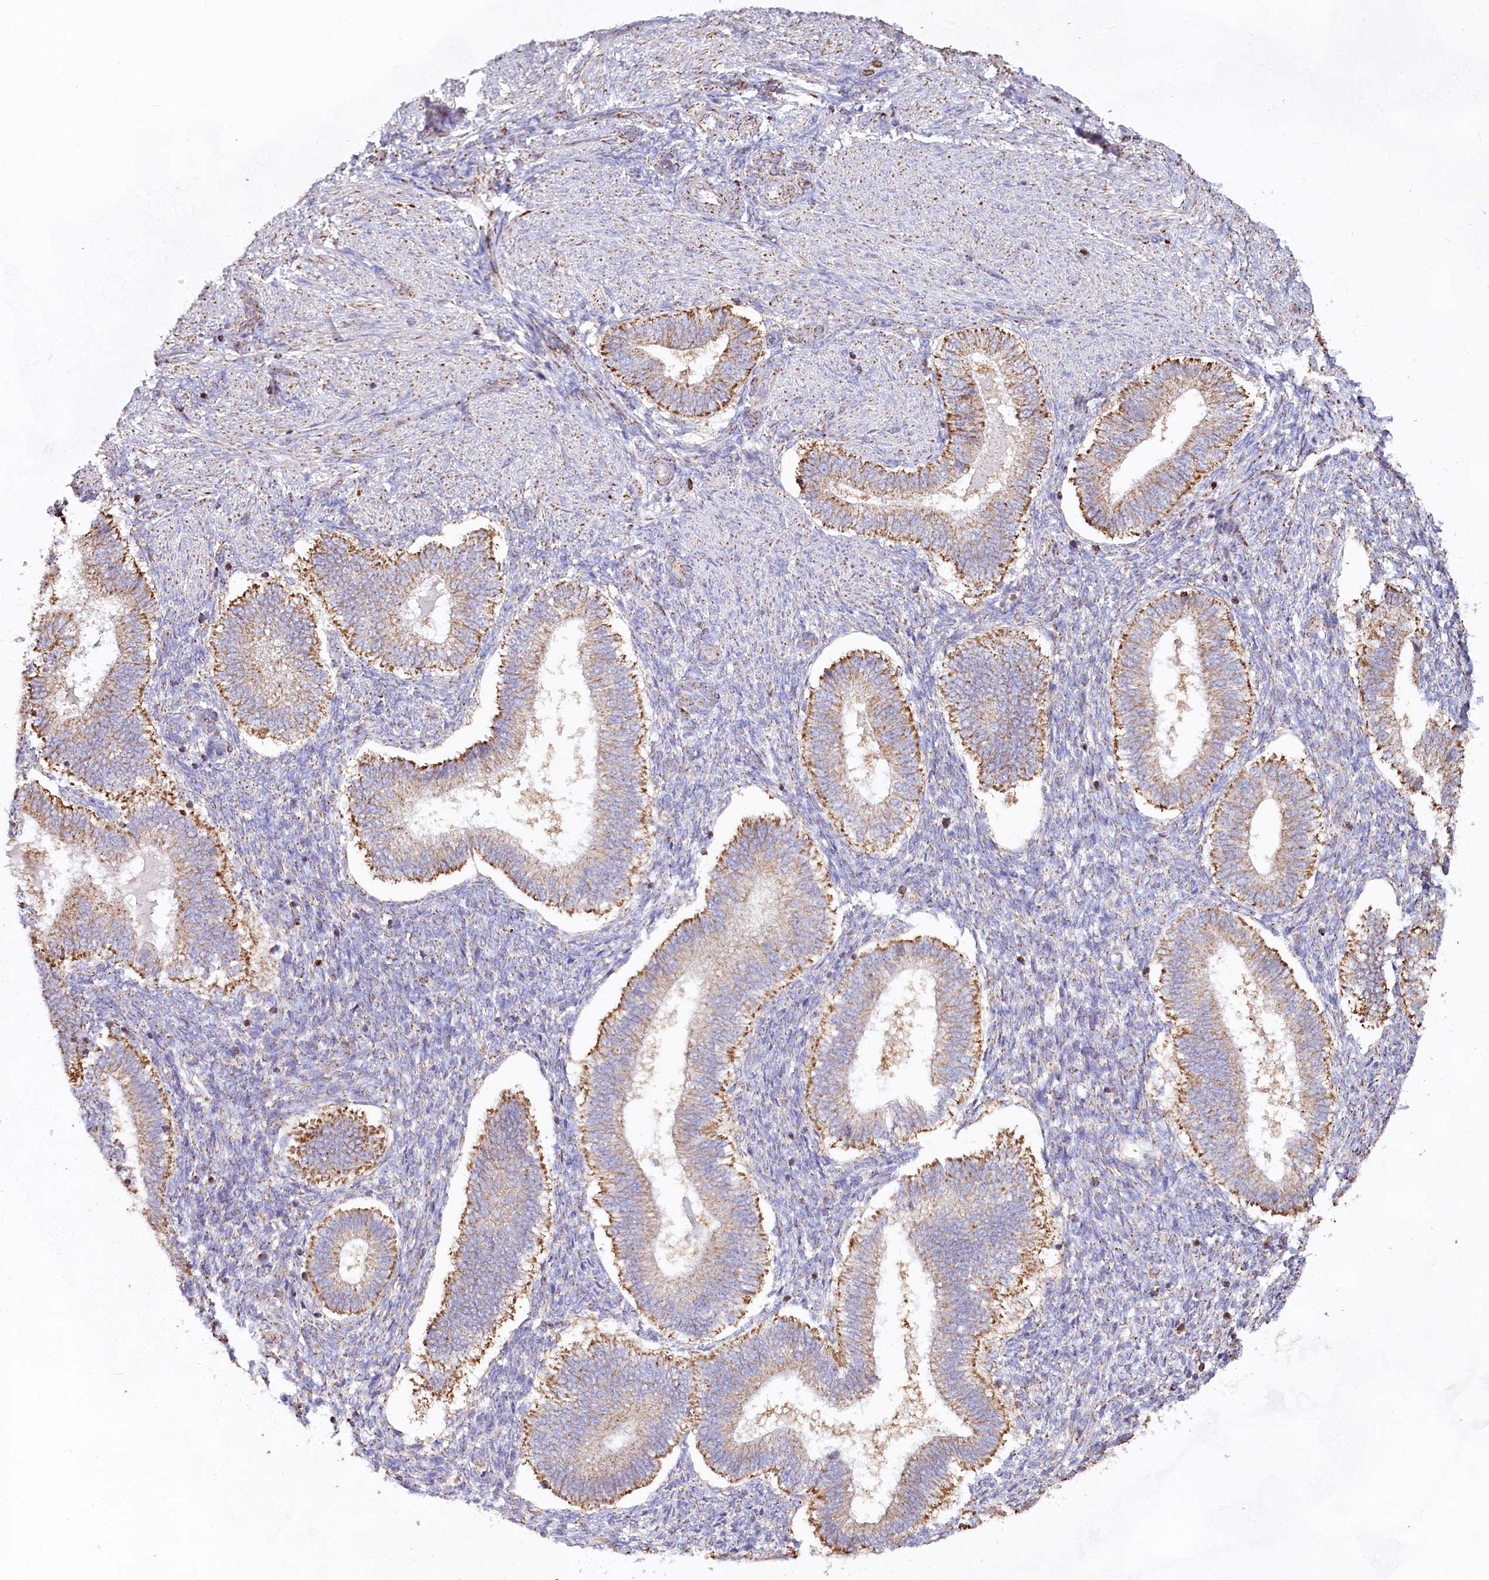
{"staining": {"intensity": "negative", "quantity": "none", "location": "none"}, "tissue": "endometrium", "cell_type": "Cells in endometrial stroma", "image_type": "normal", "snomed": [{"axis": "morphology", "description": "Normal tissue, NOS"}, {"axis": "topography", "description": "Endometrium"}], "caption": "An immunohistochemistry image of benign endometrium is shown. There is no staining in cells in endometrial stroma of endometrium.", "gene": "TASOR2", "patient": {"sex": "female", "age": 25}}